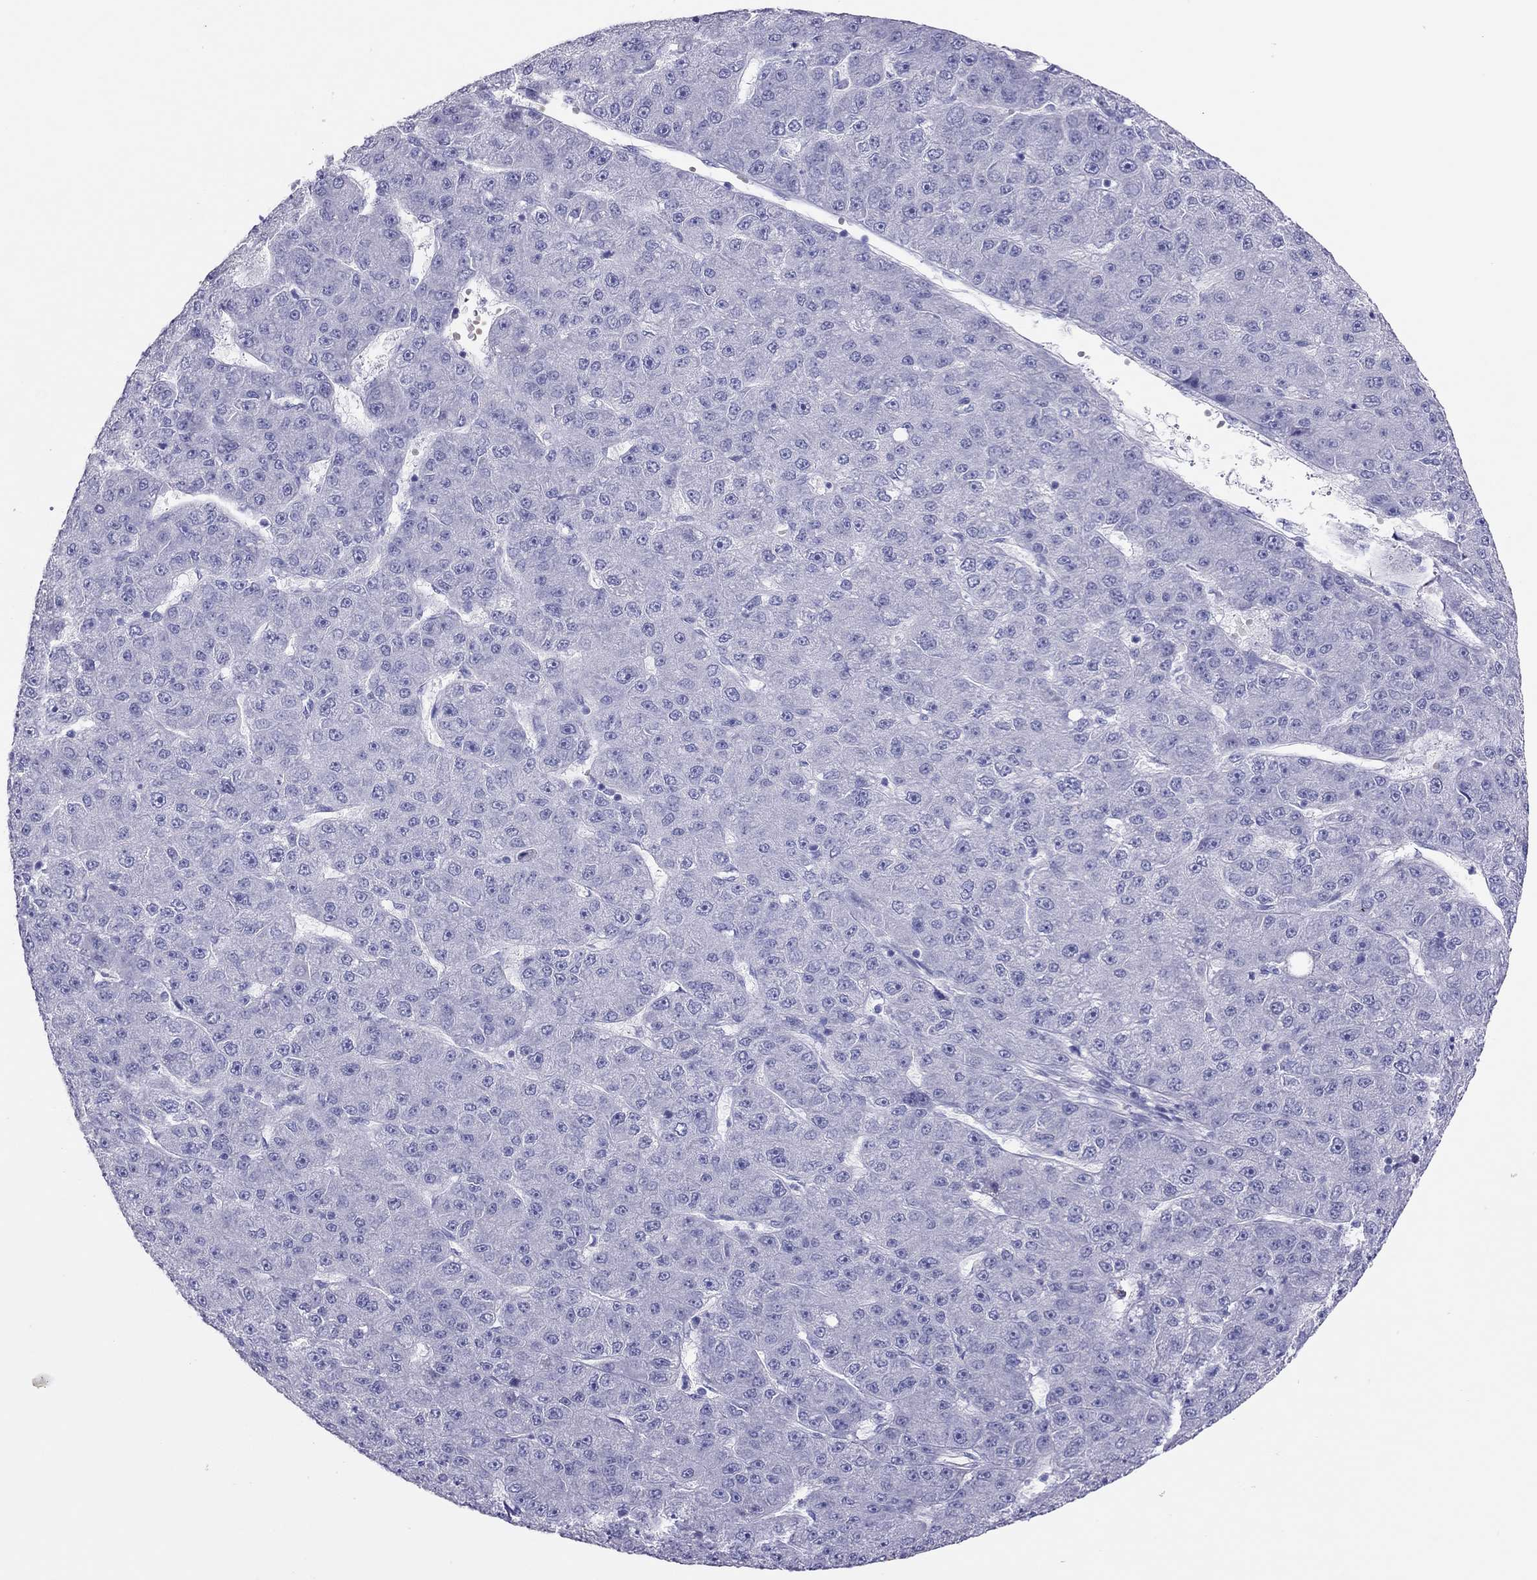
{"staining": {"intensity": "negative", "quantity": "none", "location": "none"}, "tissue": "liver cancer", "cell_type": "Tumor cells", "image_type": "cancer", "snomed": [{"axis": "morphology", "description": "Carcinoma, Hepatocellular, NOS"}, {"axis": "topography", "description": "Liver"}], "caption": "The IHC histopathology image has no significant expression in tumor cells of liver cancer tissue.", "gene": "TSHB", "patient": {"sex": "male", "age": 67}}